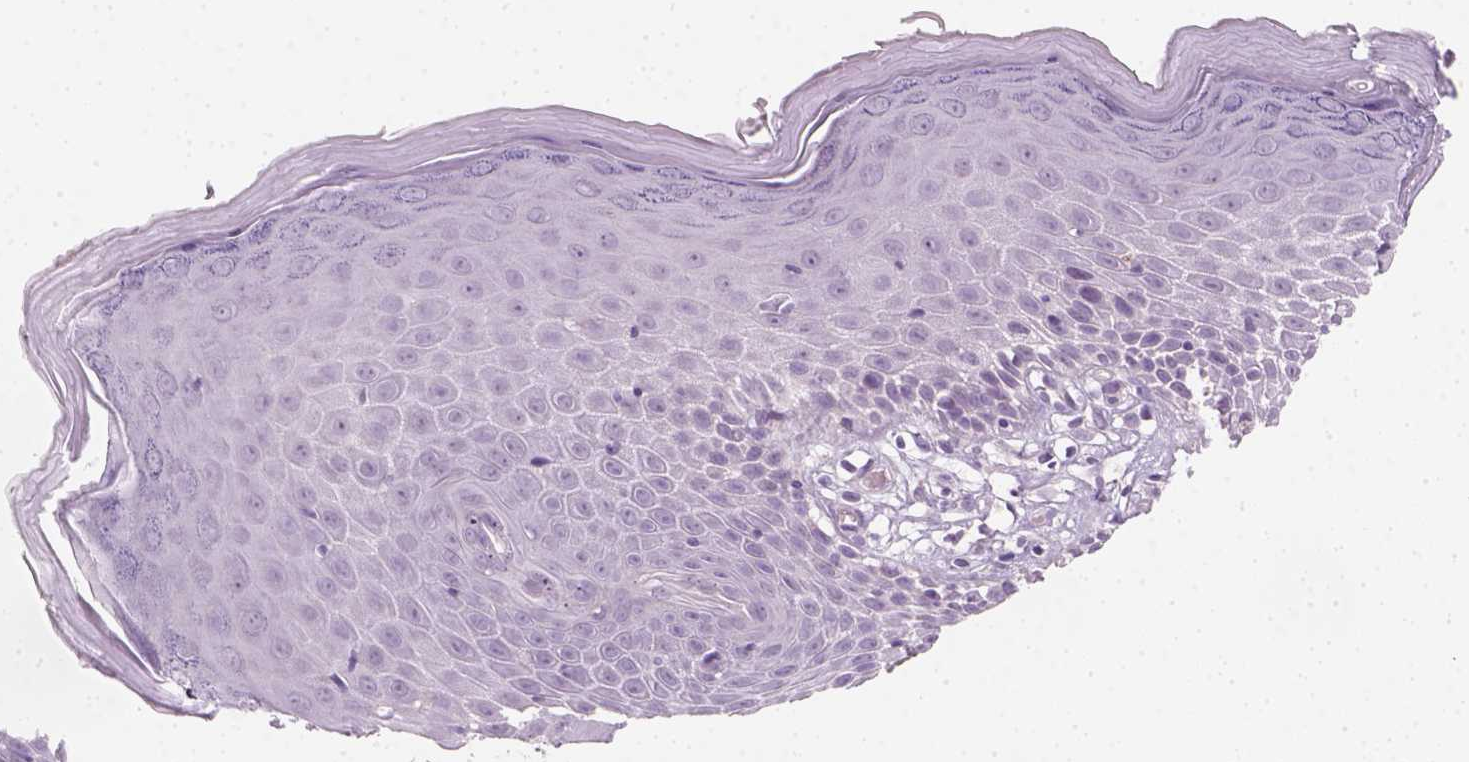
{"staining": {"intensity": "negative", "quantity": "none", "location": "none"}, "tissue": "skin", "cell_type": "Epidermal cells", "image_type": "normal", "snomed": [{"axis": "morphology", "description": "Normal tissue, NOS"}, {"axis": "topography", "description": "Vulva"}], "caption": "IHC image of normal human skin stained for a protein (brown), which reveals no positivity in epidermal cells. (DAB immunohistochemistry (IHC) with hematoxylin counter stain).", "gene": "FAM163B", "patient": {"sex": "female", "age": 68}}